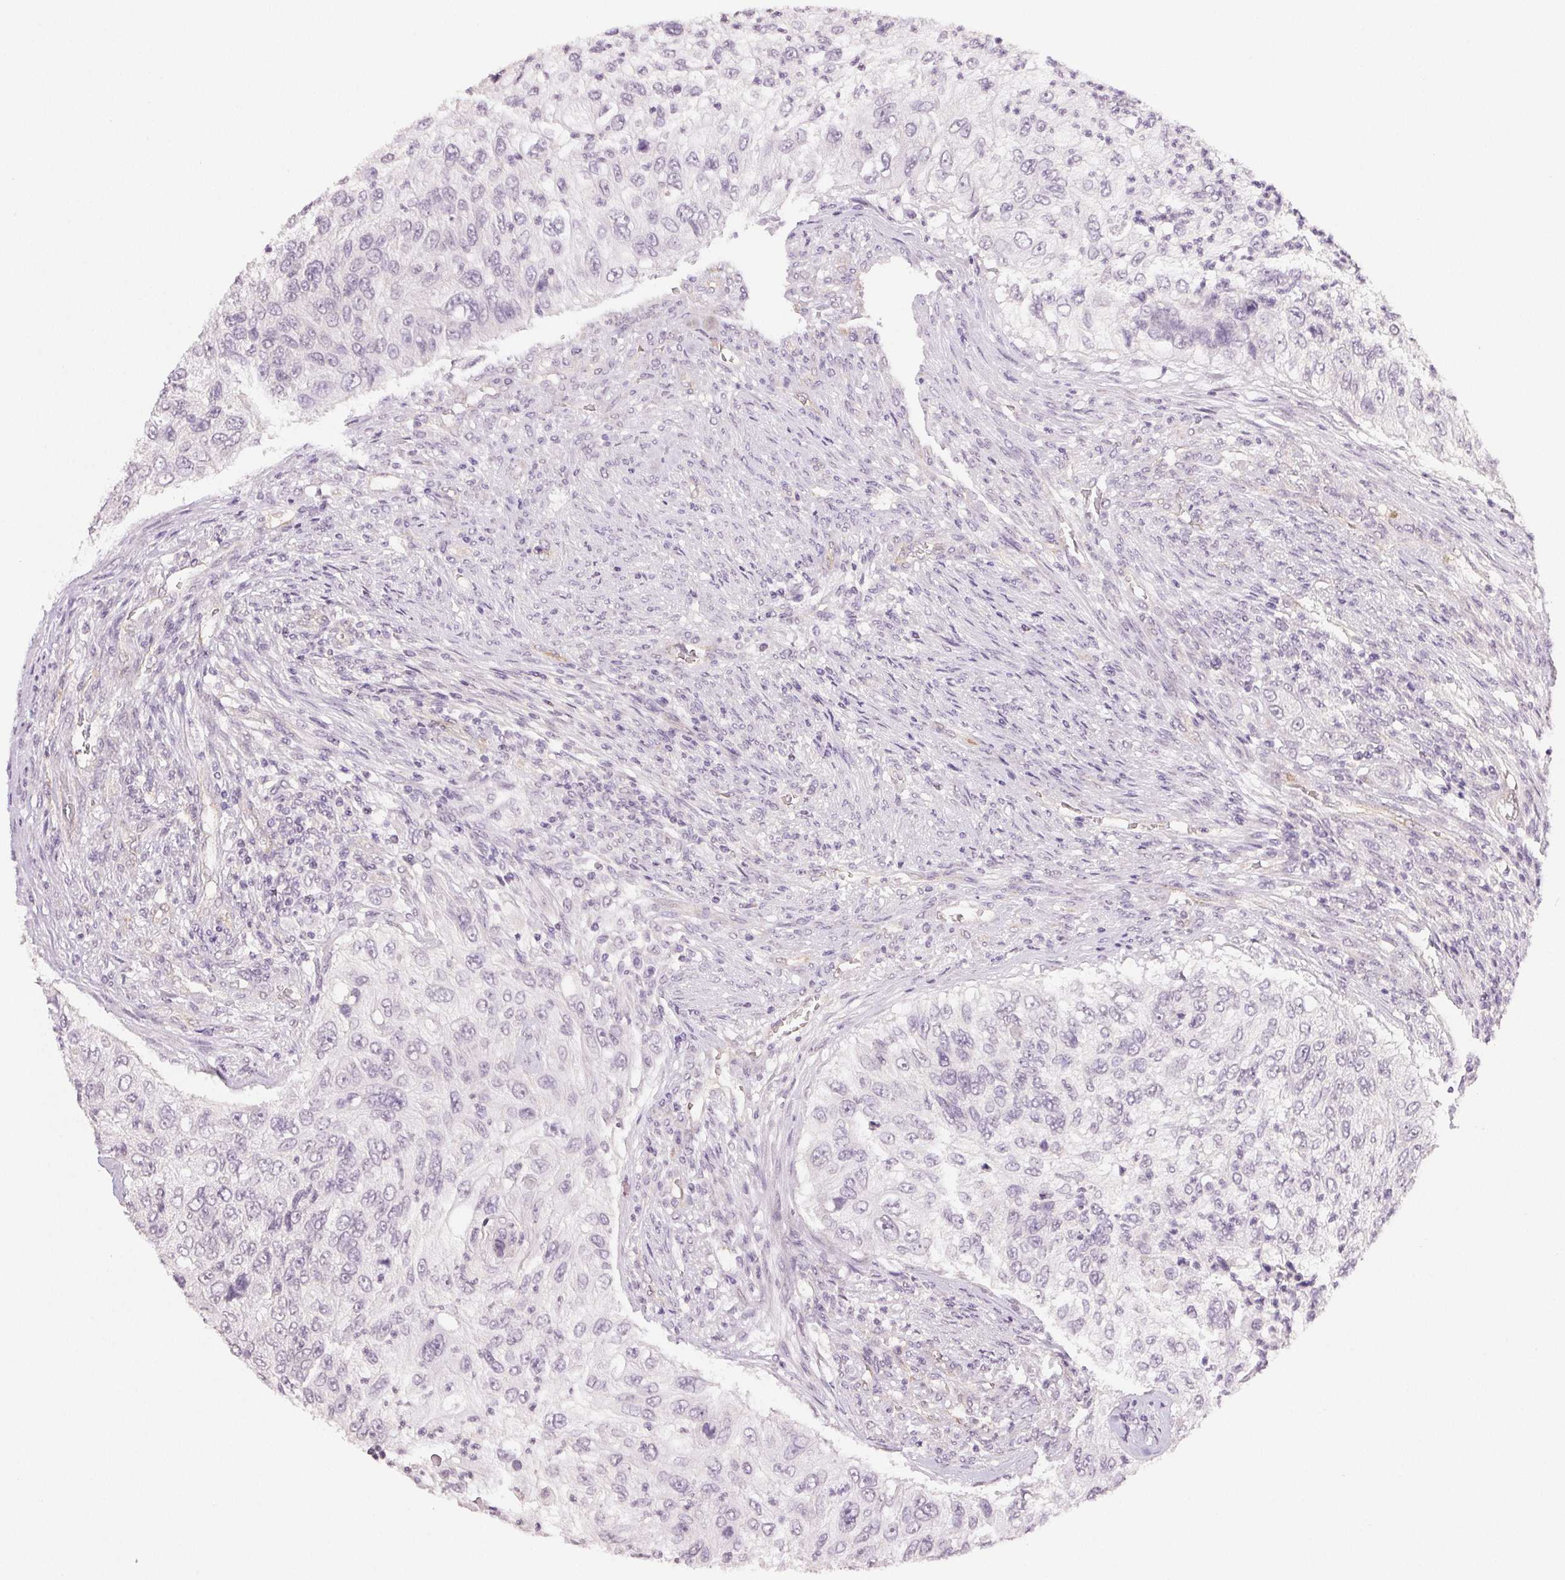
{"staining": {"intensity": "negative", "quantity": "none", "location": "none"}, "tissue": "urothelial cancer", "cell_type": "Tumor cells", "image_type": "cancer", "snomed": [{"axis": "morphology", "description": "Urothelial carcinoma, High grade"}, {"axis": "topography", "description": "Urinary bladder"}], "caption": "IHC of human urothelial carcinoma (high-grade) displays no expression in tumor cells.", "gene": "PLCB1", "patient": {"sex": "female", "age": 60}}